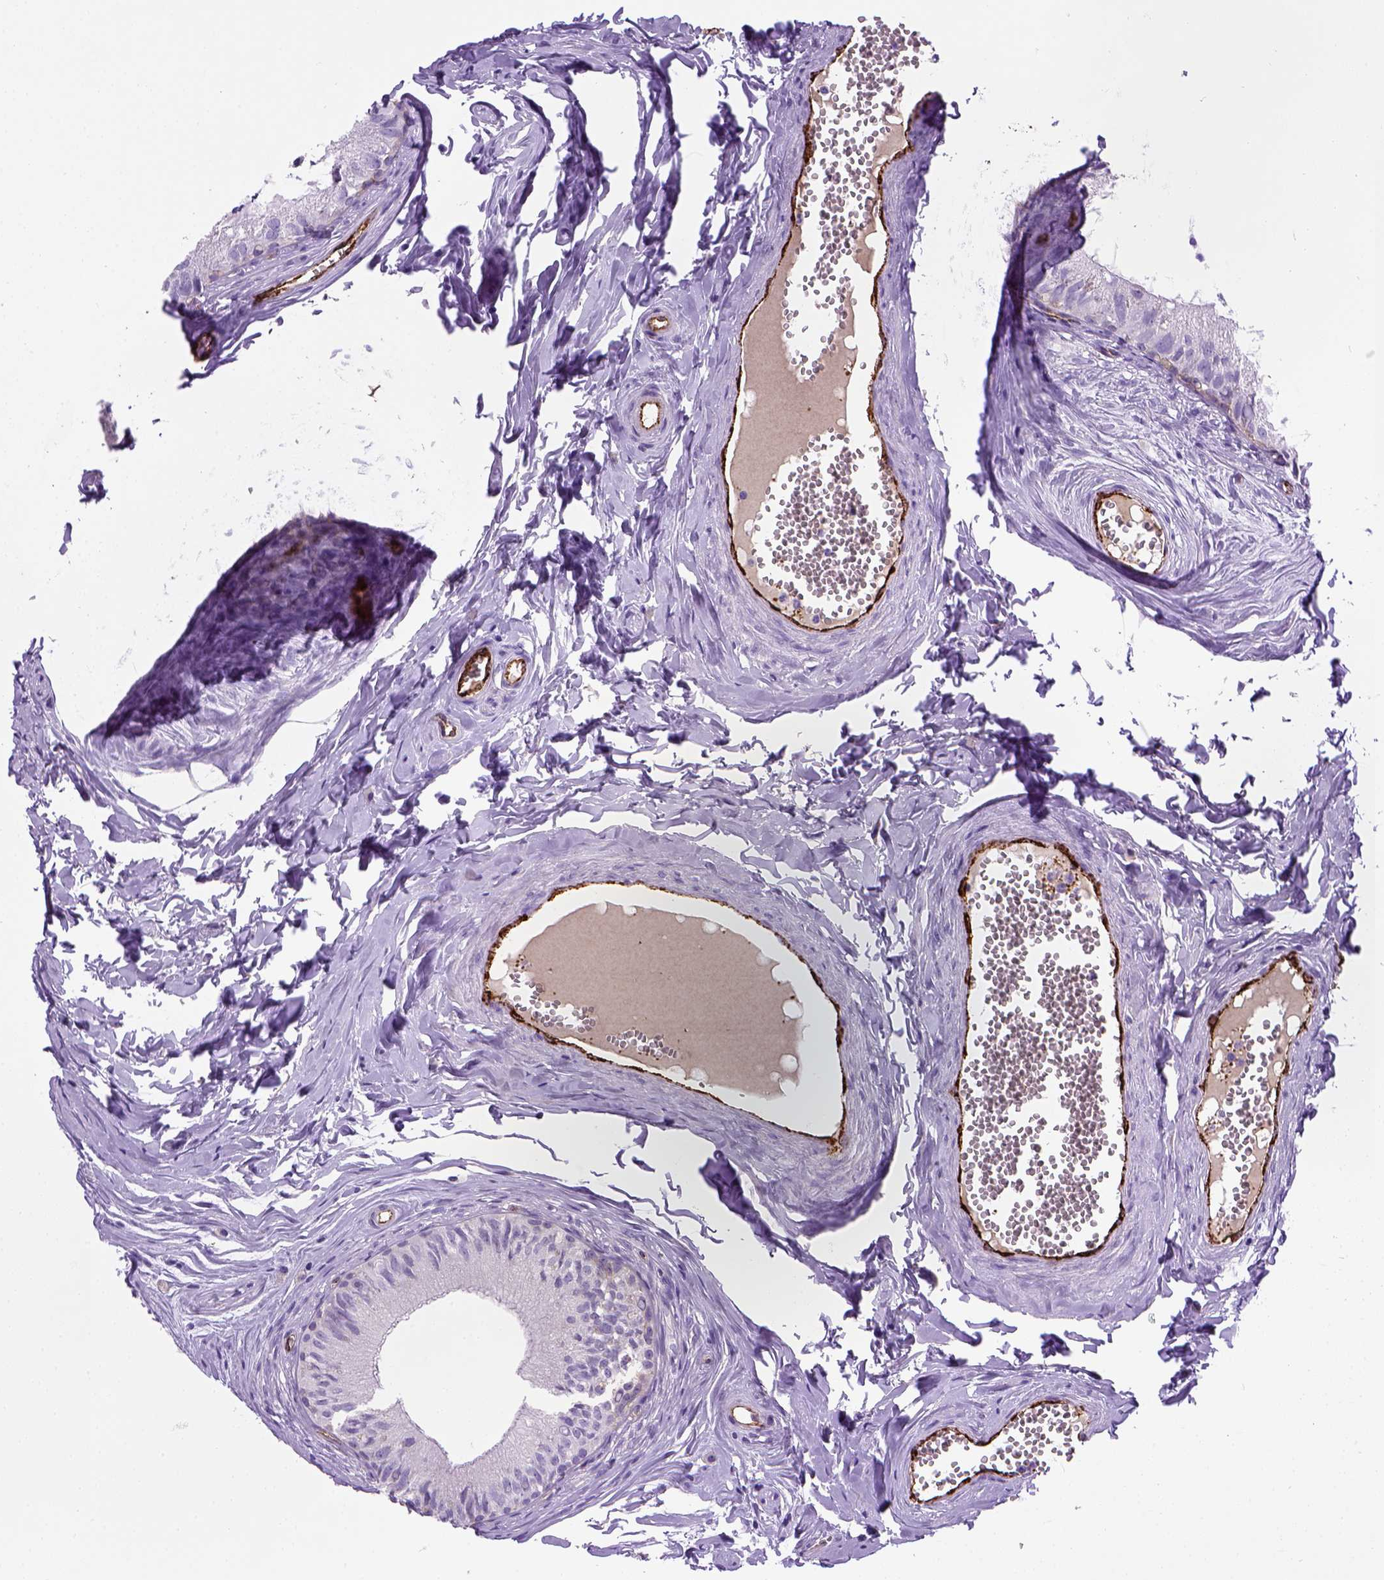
{"staining": {"intensity": "negative", "quantity": "none", "location": "none"}, "tissue": "epididymis", "cell_type": "Glandular cells", "image_type": "normal", "snomed": [{"axis": "morphology", "description": "Normal tissue, NOS"}, {"axis": "topography", "description": "Epididymis"}], "caption": "IHC of benign human epididymis shows no staining in glandular cells. Brightfield microscopy of immunohistochemistry stained with DAB (brown) and hematoxylin (blue), captured at high magnification.", "gene": "VWF", "patient": {"sex": "male", "age": 45}}